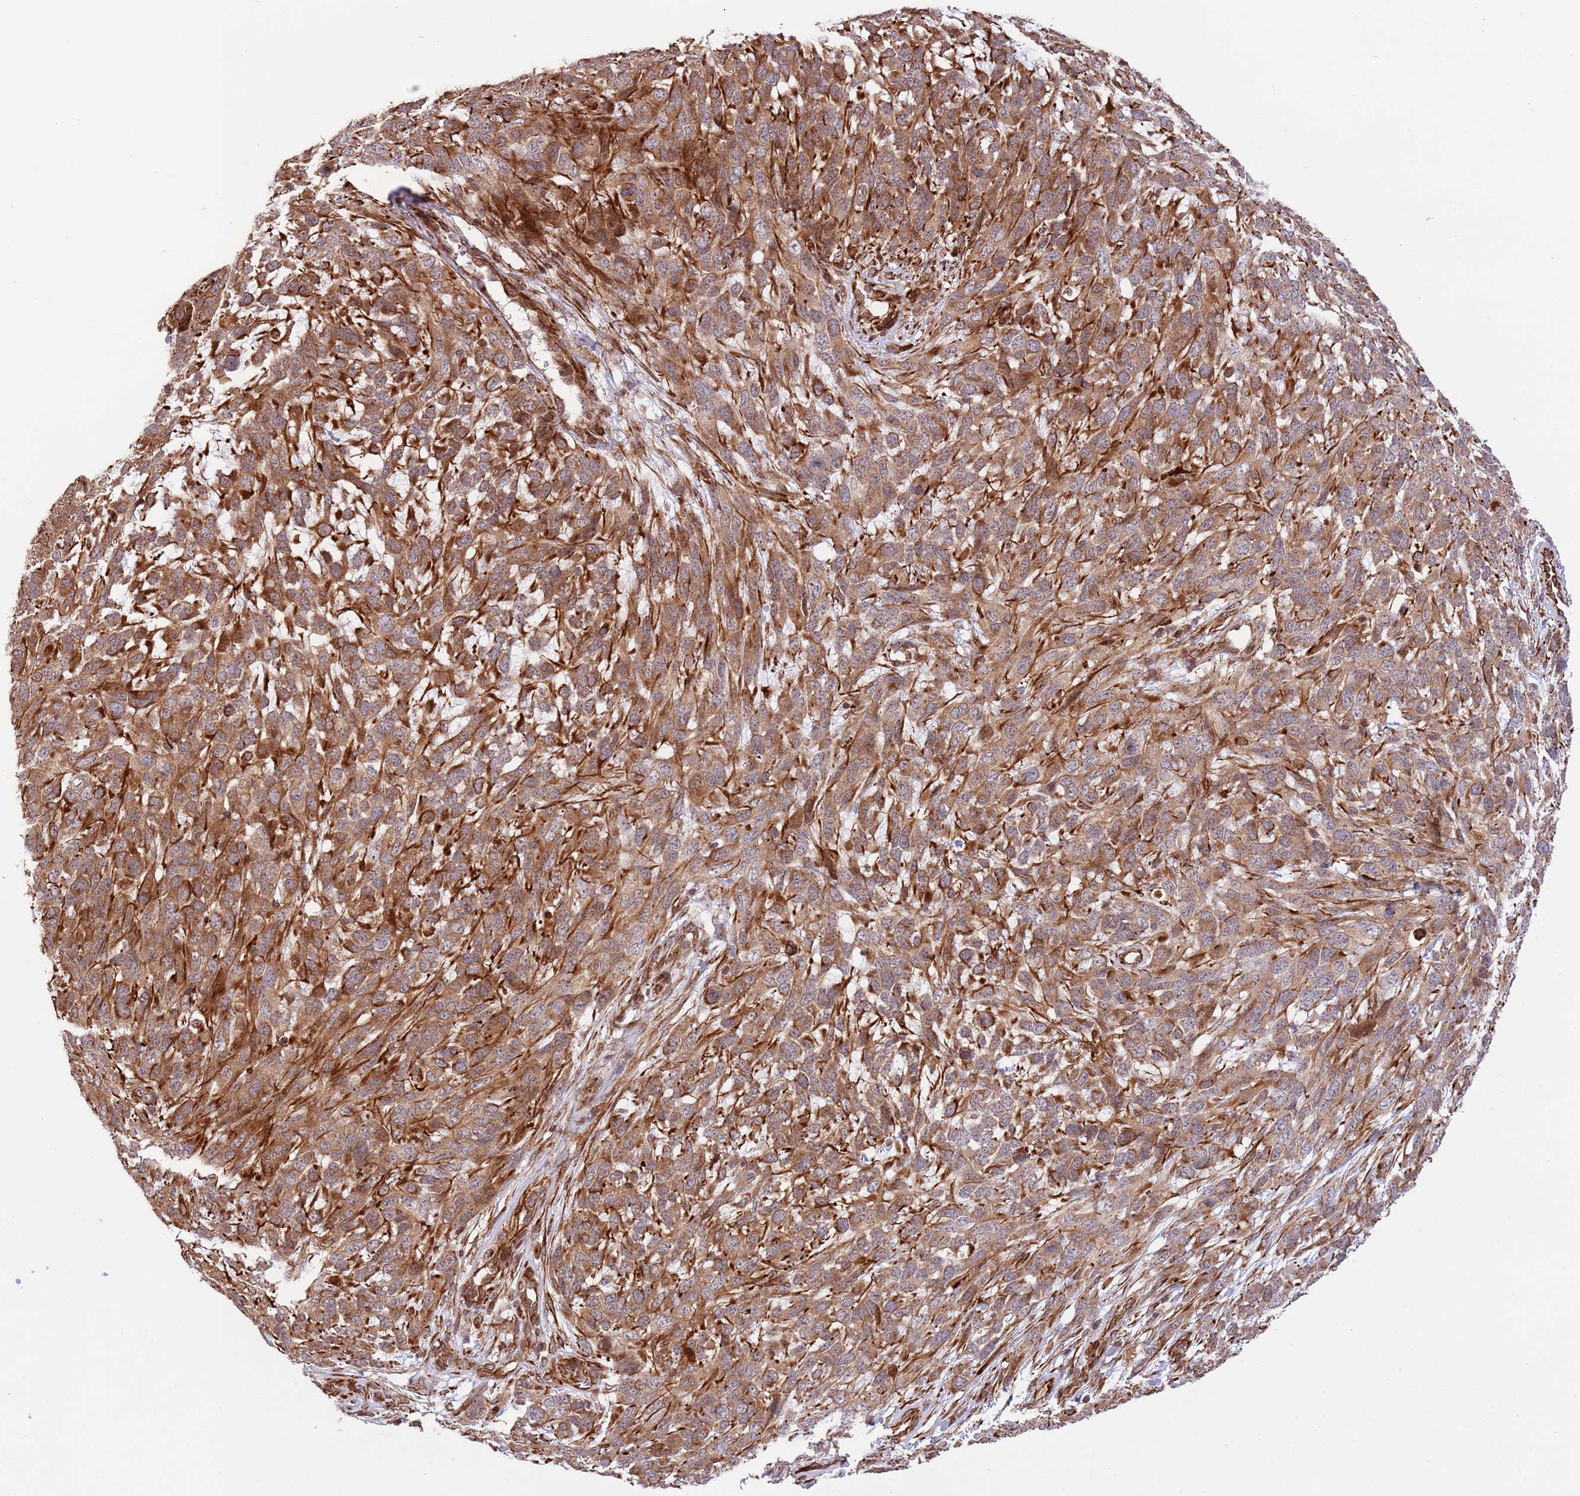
{"staining": {"intensity": "moderate", "quantity": ">75%", "location": "cytoplasmic/membranous"}, "tissue": "melanoma", "cell_type": "Tumor cells", "image_type": "cancer", "snomed": [{"axis": "morphology", "description": "Normal morphology"}, {"axis": "morphology", "description": "Malignant melanoma, NOS"}, {"axis": "topography", "description": "Skin"}], "caption": "Immunohistochemical staining of human melanoma reveals moderate cytoplasmic/membranous protein positivity in approximately >75% of tumor cells.", "gene": "NEK3", "patient": {"sex": "female", "age": 72}}